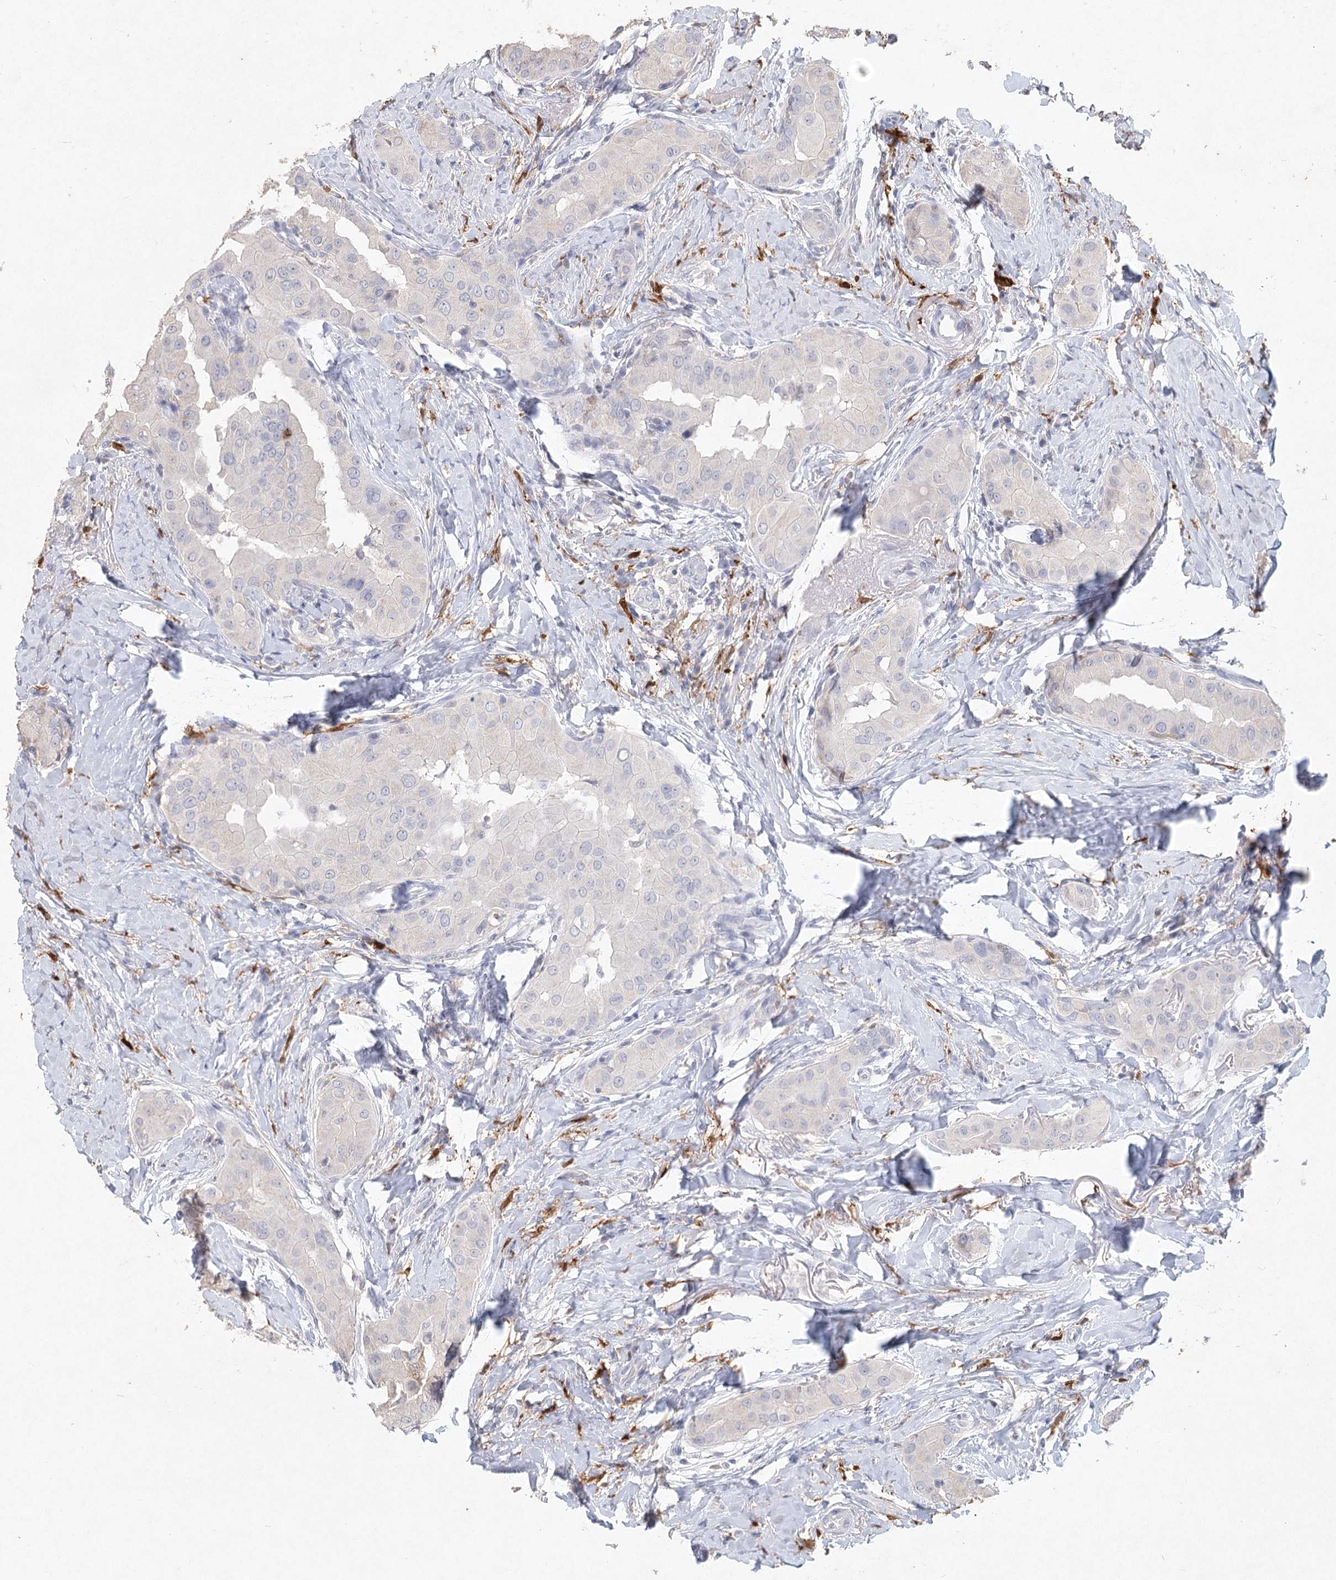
{"staining": {"intensity": "negative", "quantity": "none", "location": "none"}, "tissue": "thyroid cancer", "cell_type": "Tumor cells", "image_type": "cancer", "snomed": [{"axis": "morphology", "description": "Papillary adenocarcinoma, NOS"}, {"axis": "topography", "description": "Thyroid gland"}], "caption": "The immunohistochemistry (IHC) image has no significant positivity in tumor cells of thyroid papillary adenocarcinoma tissue.", "gene": "ARSI", "patient": {"sex": "male", "age": 33}}